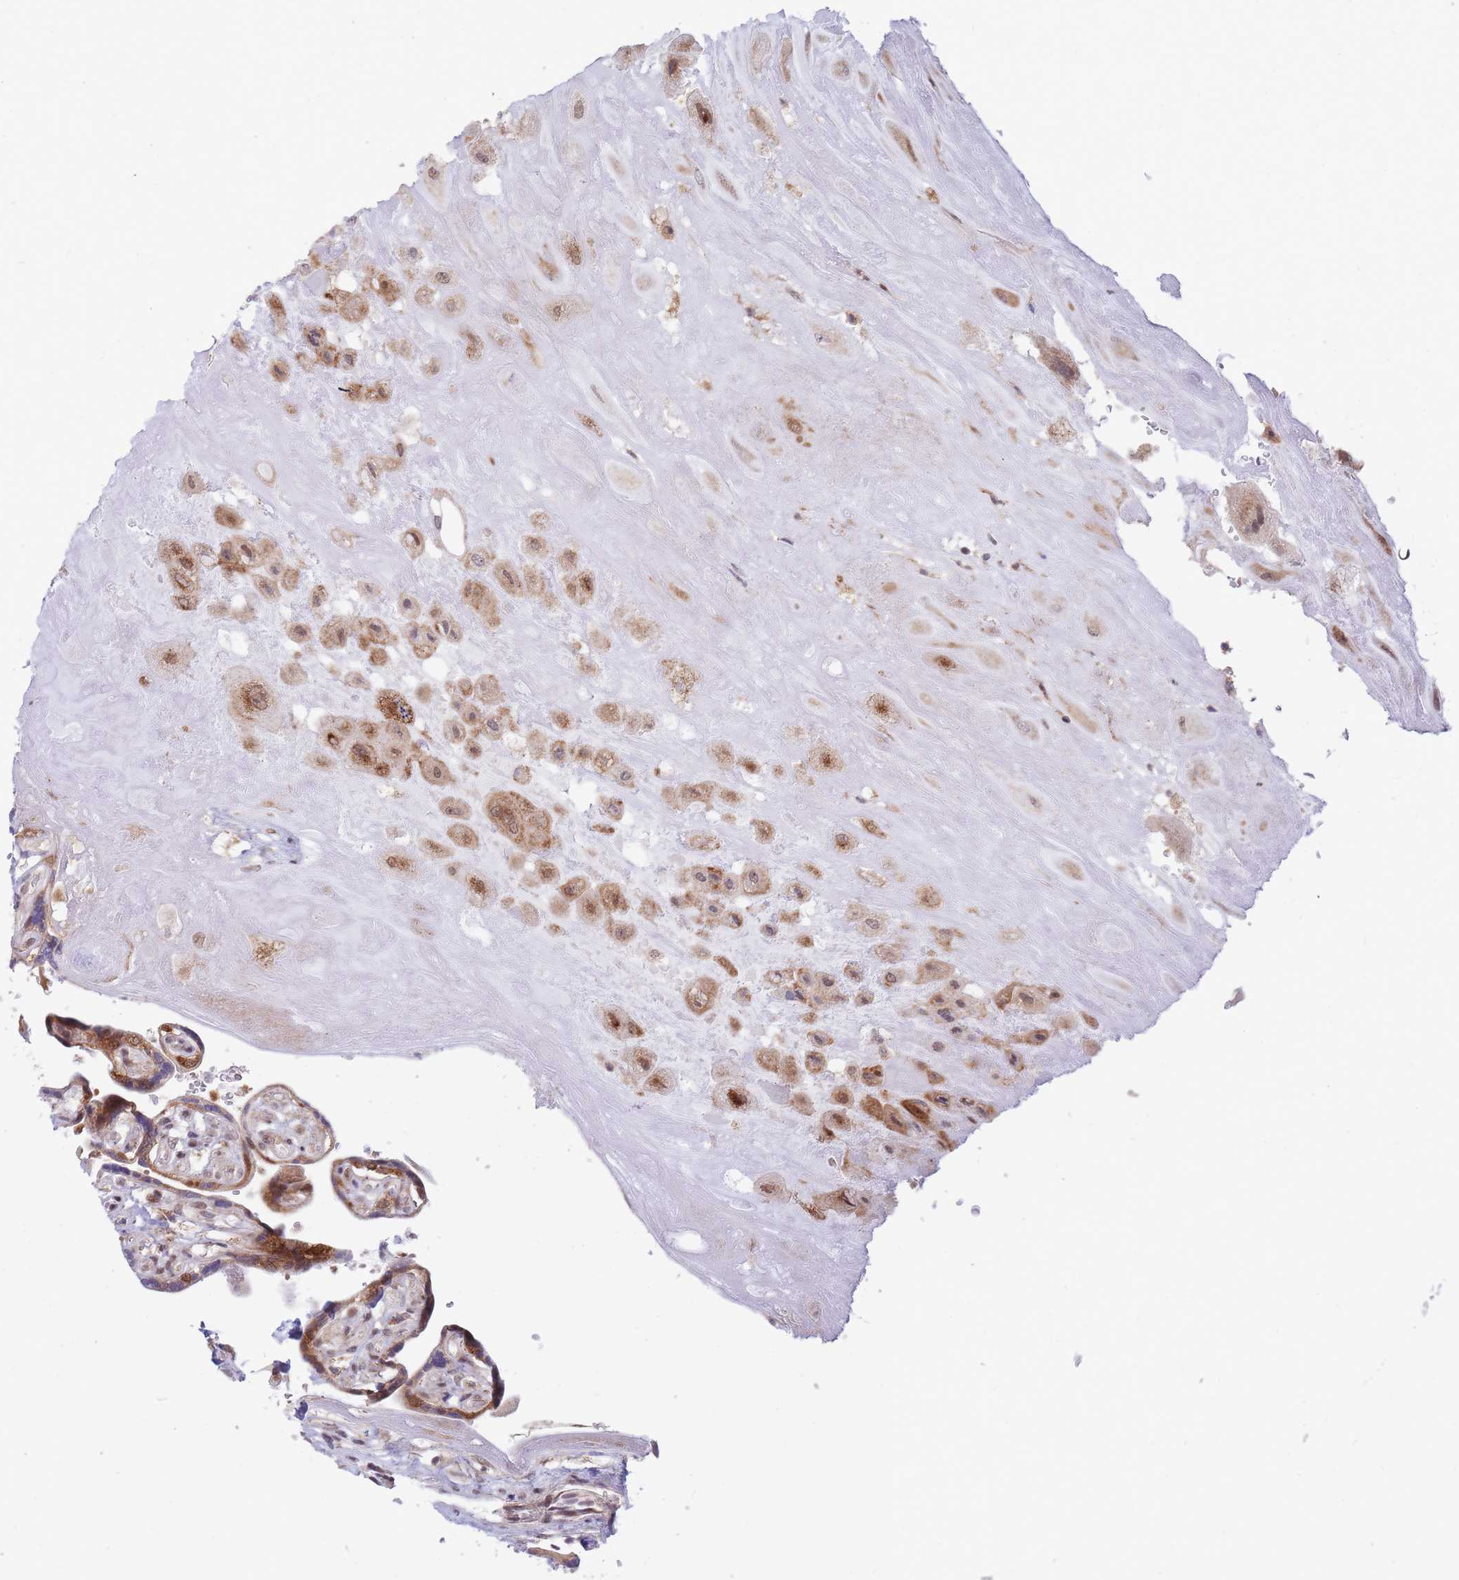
{"staining": {"intensity": "moderate", "quantity": ">75%", "location": "cytoplasmic/membranous,nuclear"}, "tissue": "placenta", "cell_type": "Decidual cells", "image_type": "normal", "snomed": [{"axis": "morphology", "description": "Normal tissue, NOS"}, {"axis": "topography", "description": "Placenta"}], "caption": "Human placenta stained with a brown dye reveals moderate cytoplasmic/membranous,nuclear positive expression in about >75% of decidual cells.", "gene": "BOD1L1", "patient": {"sex": "female", "age": 32}}